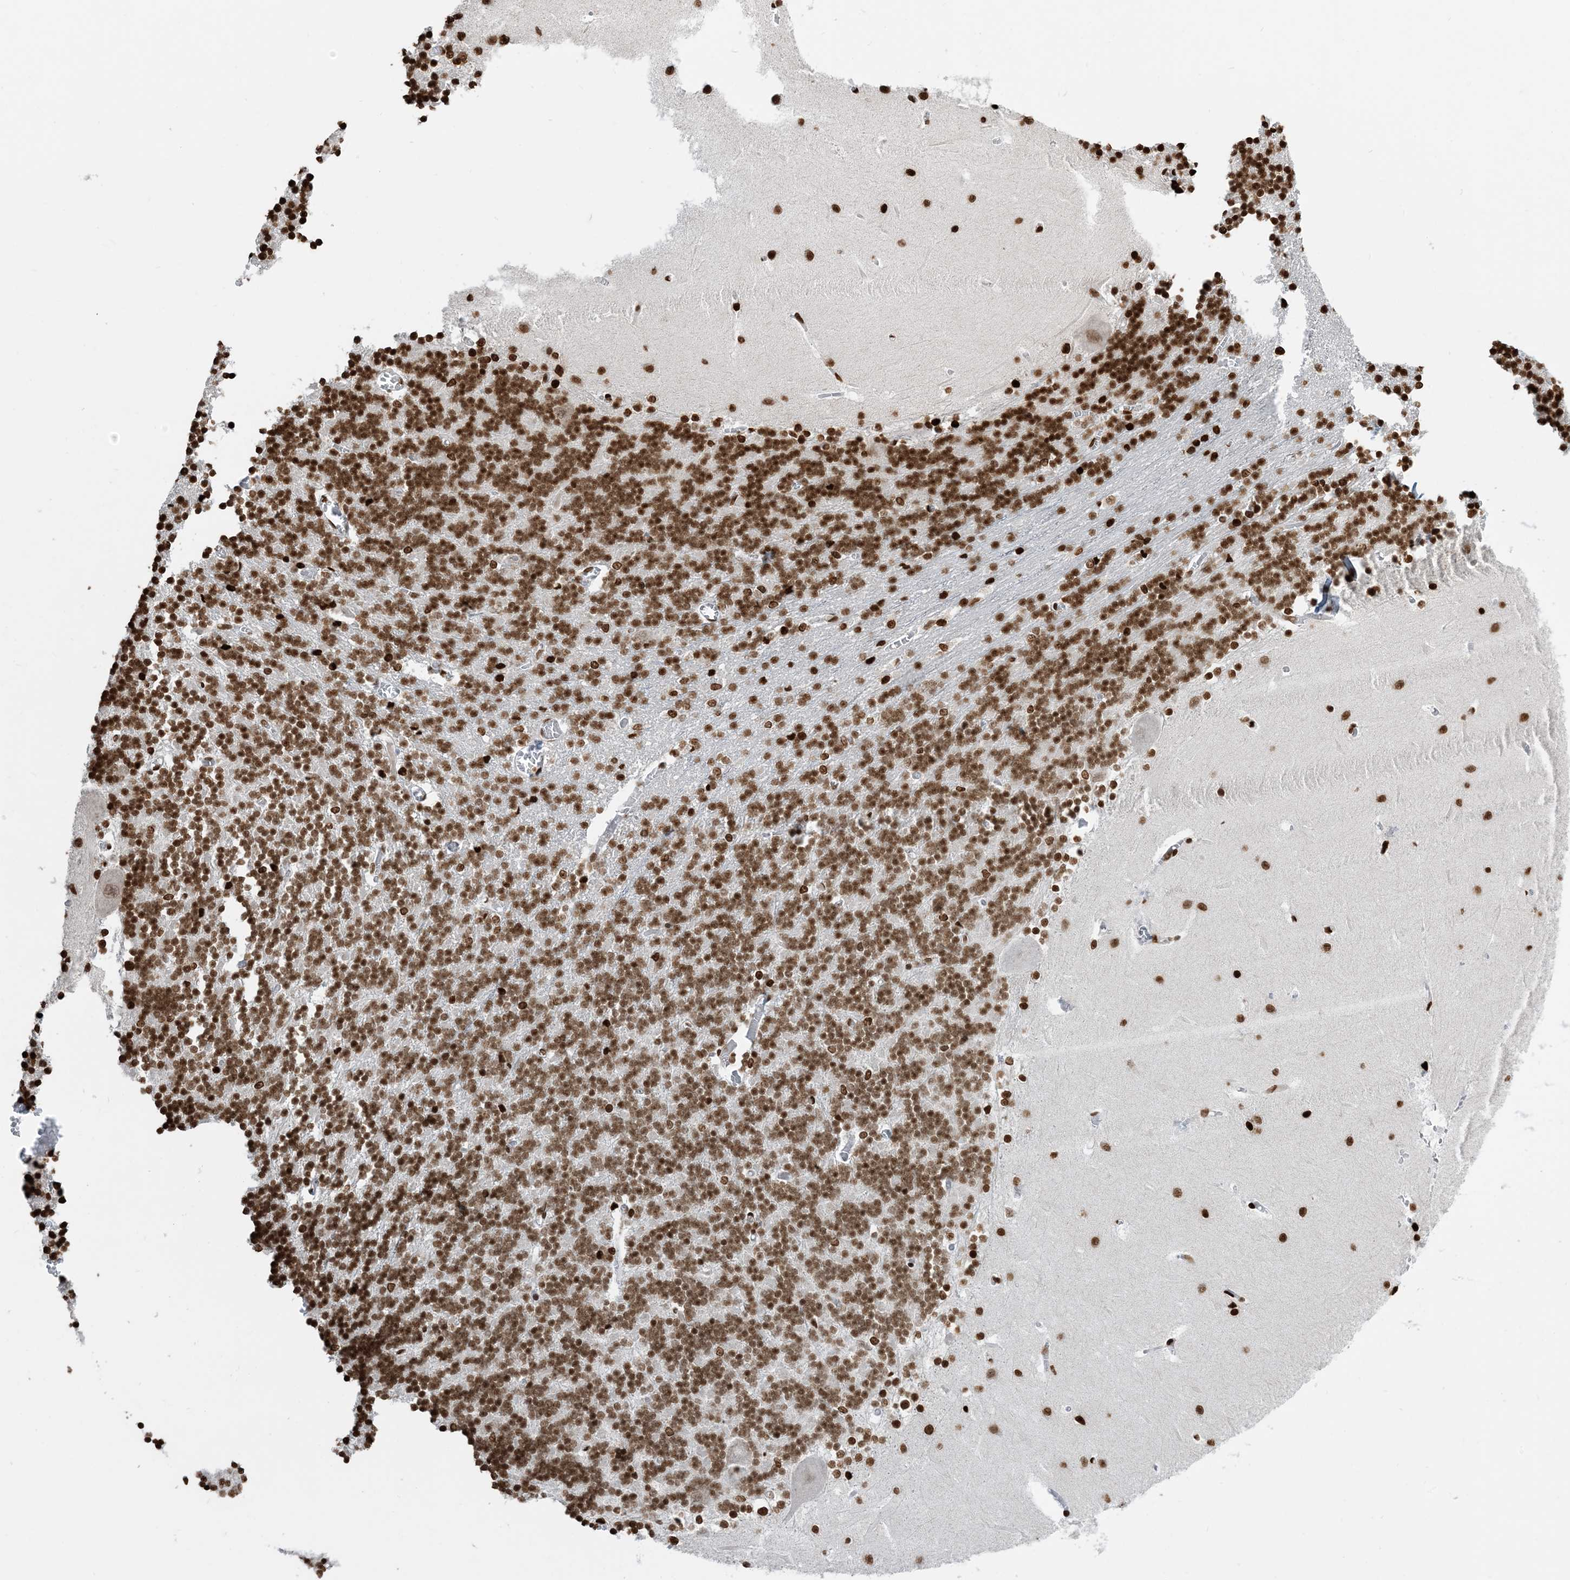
{"staining": {"intensity": "strong", "quantity": ">75%", "location": "nuclear"}, "tissue": "cerebellum", "cell_type": "Cells in granular layer", "image_type": "normal", "snomed": [{"axis": "morphology", "description": "Normal tissue, NOS"}, {"axis": "topography", "description": "Cerebellum"}], "caption": "Protein expression analysis of unremarkable cerebellum exhibits strong nuclear staining in approximately >75% of cells in granular layer.", "gene": "H3", "patient": {"sex": "male", "age": 37}}